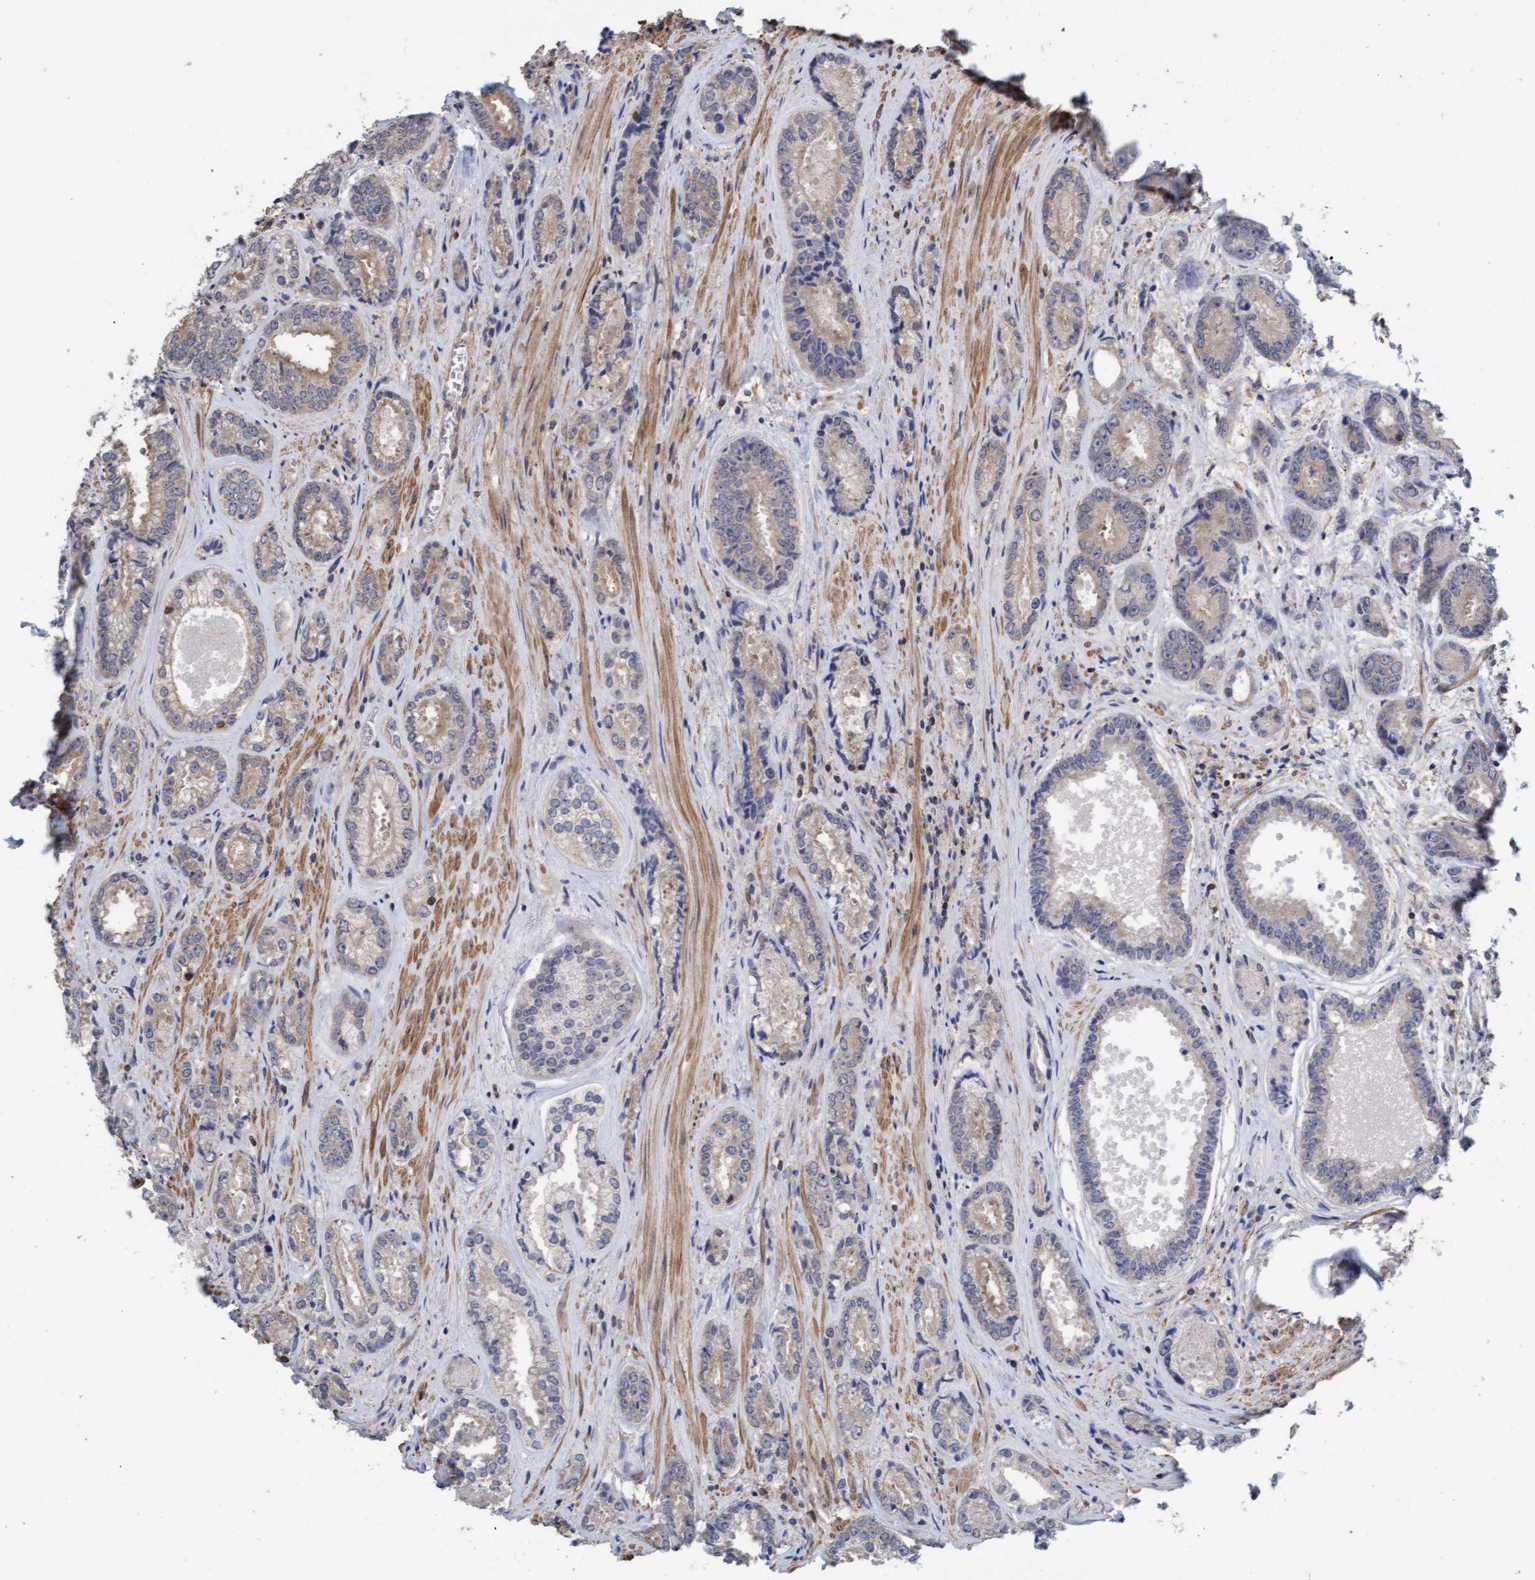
{"staining": {"intensity": "weak", "quantity": "<25%", "location": "cytoplasmic/membranous"}, "tissue": "prostate cancer", "cell_type": "Tumor cells", "image_type": "cancer", "snomed": [{"axis": "morphology", "description": "Adenocarcinoma, High grade"}, {"axis": "topography", "description": "Prostate"}], "caption": "Immunohistochemistry micrograph of neoplastic tissue: prostate cancer stained with DAB reveals no significant protein expression in tumor cells.", "gene": "FXR2", "patient": {"sex": "male", "age": 61}}